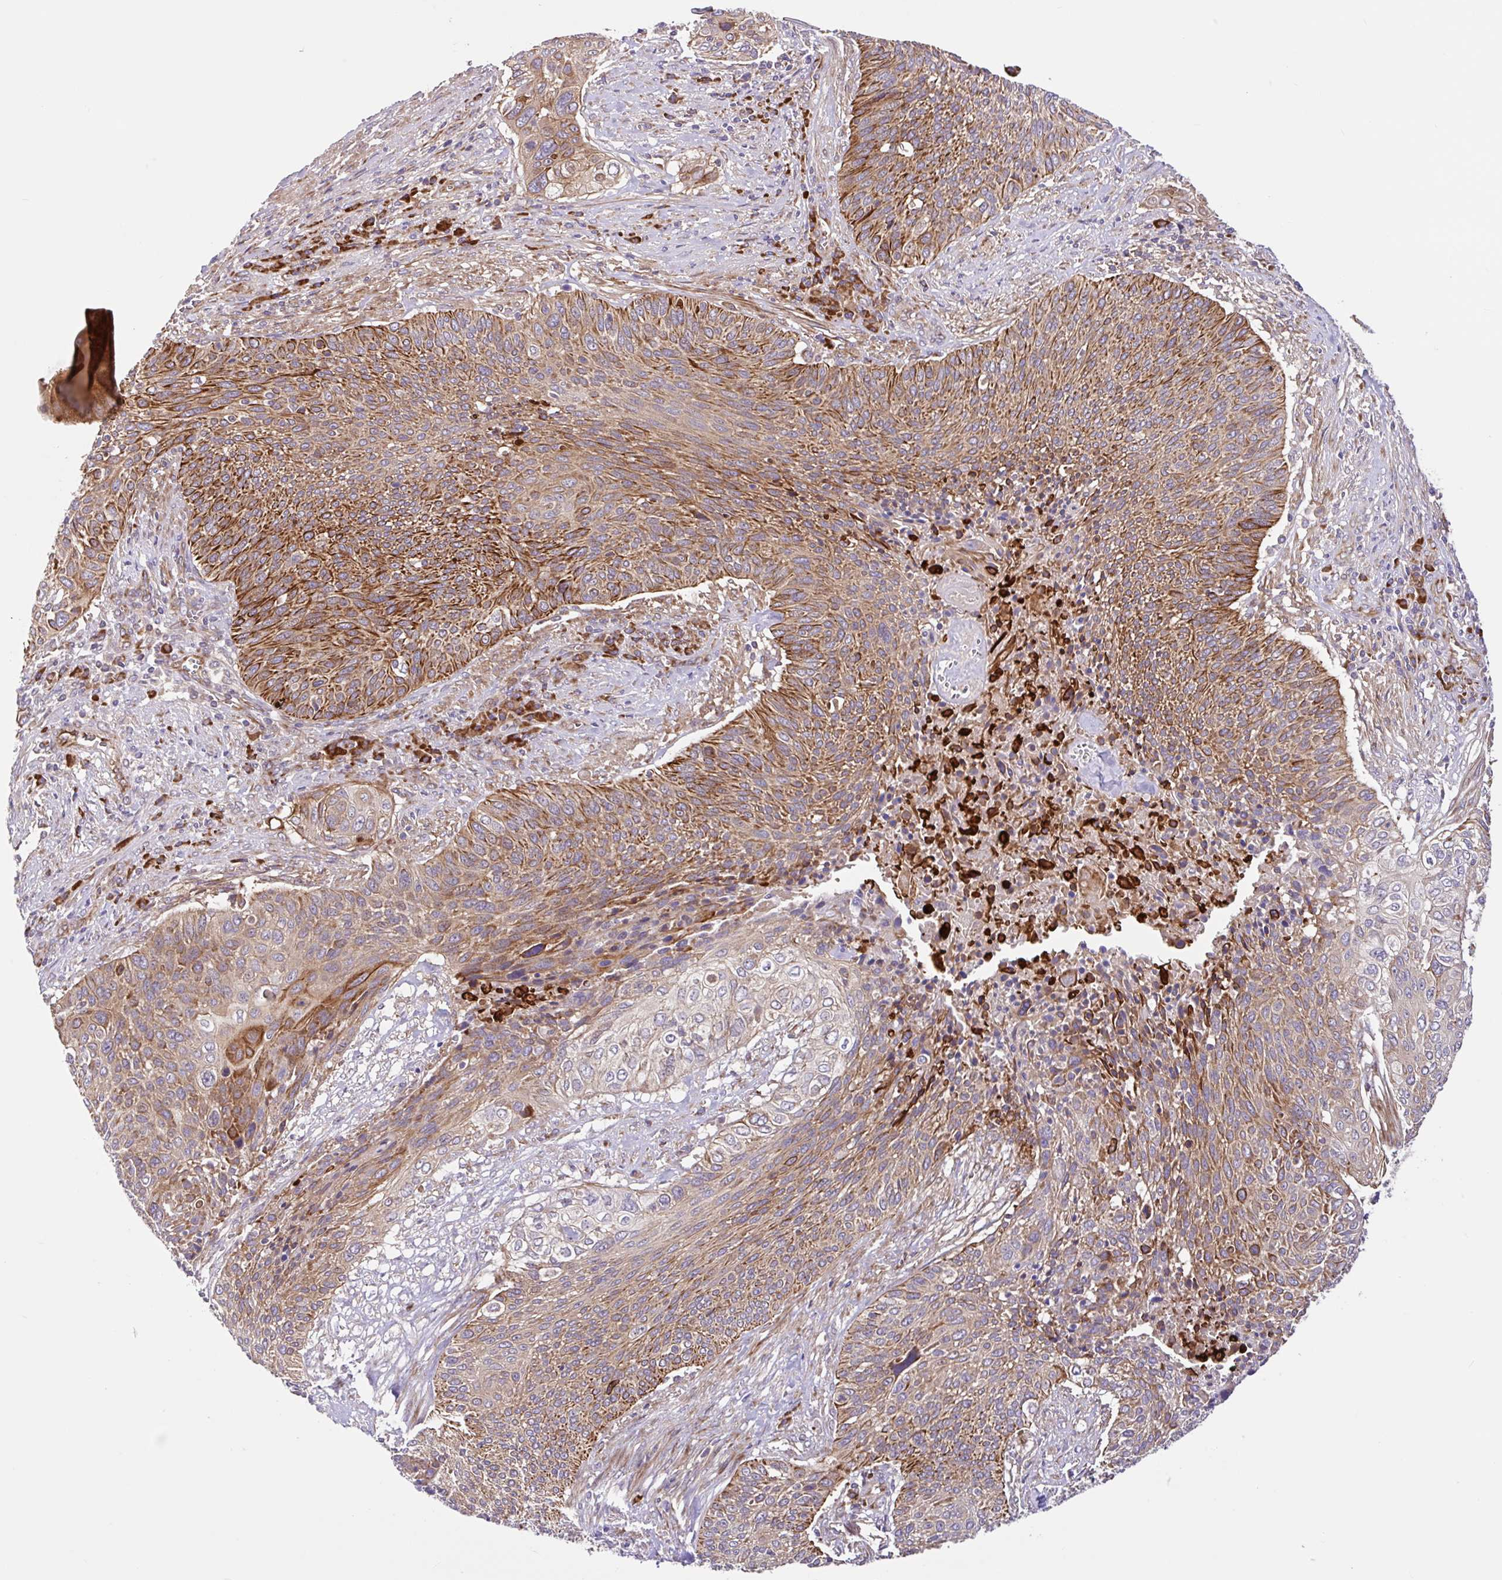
{"staining": {"intensity": "moderate", "quantity": ">75%", "location": "cytoplasmic/membranous"}, "tissue": "cervical cancer", "cell_type": "Tumor cells", "image_type": "cancer", "snomed": [{"axis": "morphology", "description": "Squamous cell carcinoma, NOS"}, {"axis": "topography", "description": "Cervix"}], "caption": "Immunohistochemical staining of squamous cell carcinoma (cervical) reveals medium levels of moderate cytoplasmic/membranous expression in about >75% of tumor cells.", "gene": "NTPCR", "patient": {"sex": "female", "age": 31}}